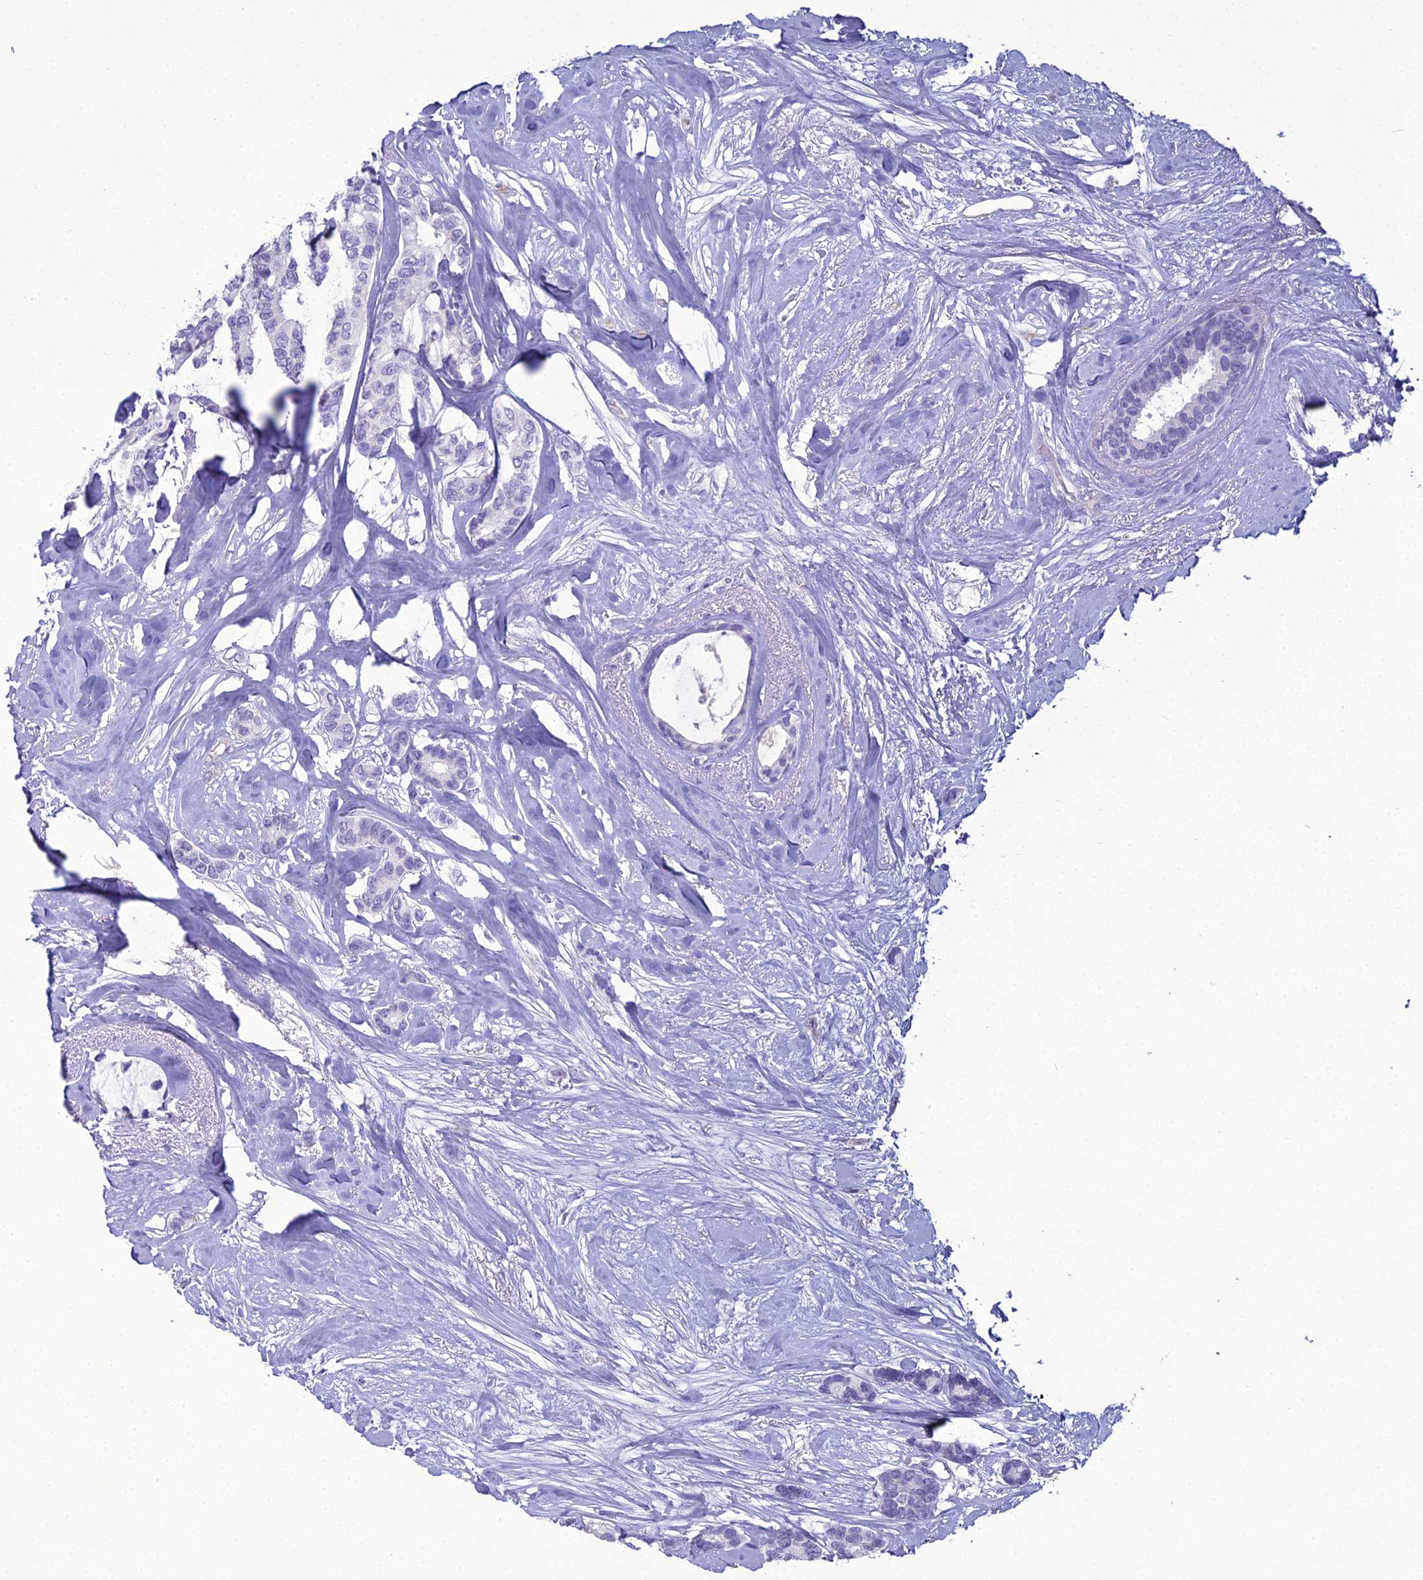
{"staining": {"intensity": "negative", "quantity": "none", "location": "none"}, "tissue": "breast cancer", "cell_type": "Tumor cells", "image_type": "cancer", "snomed": [{"axis": "morphology", "description": "Duct carcinoma"}, {"axis": "topography", "description": "Breast"}], "caption": "Immunohistochemistry of infiltrating ductal carcinoma (breast) demonstrates no expression in tumor cells.", "gene": "ACE", "patient": {"sex": "female", "age": 87}}